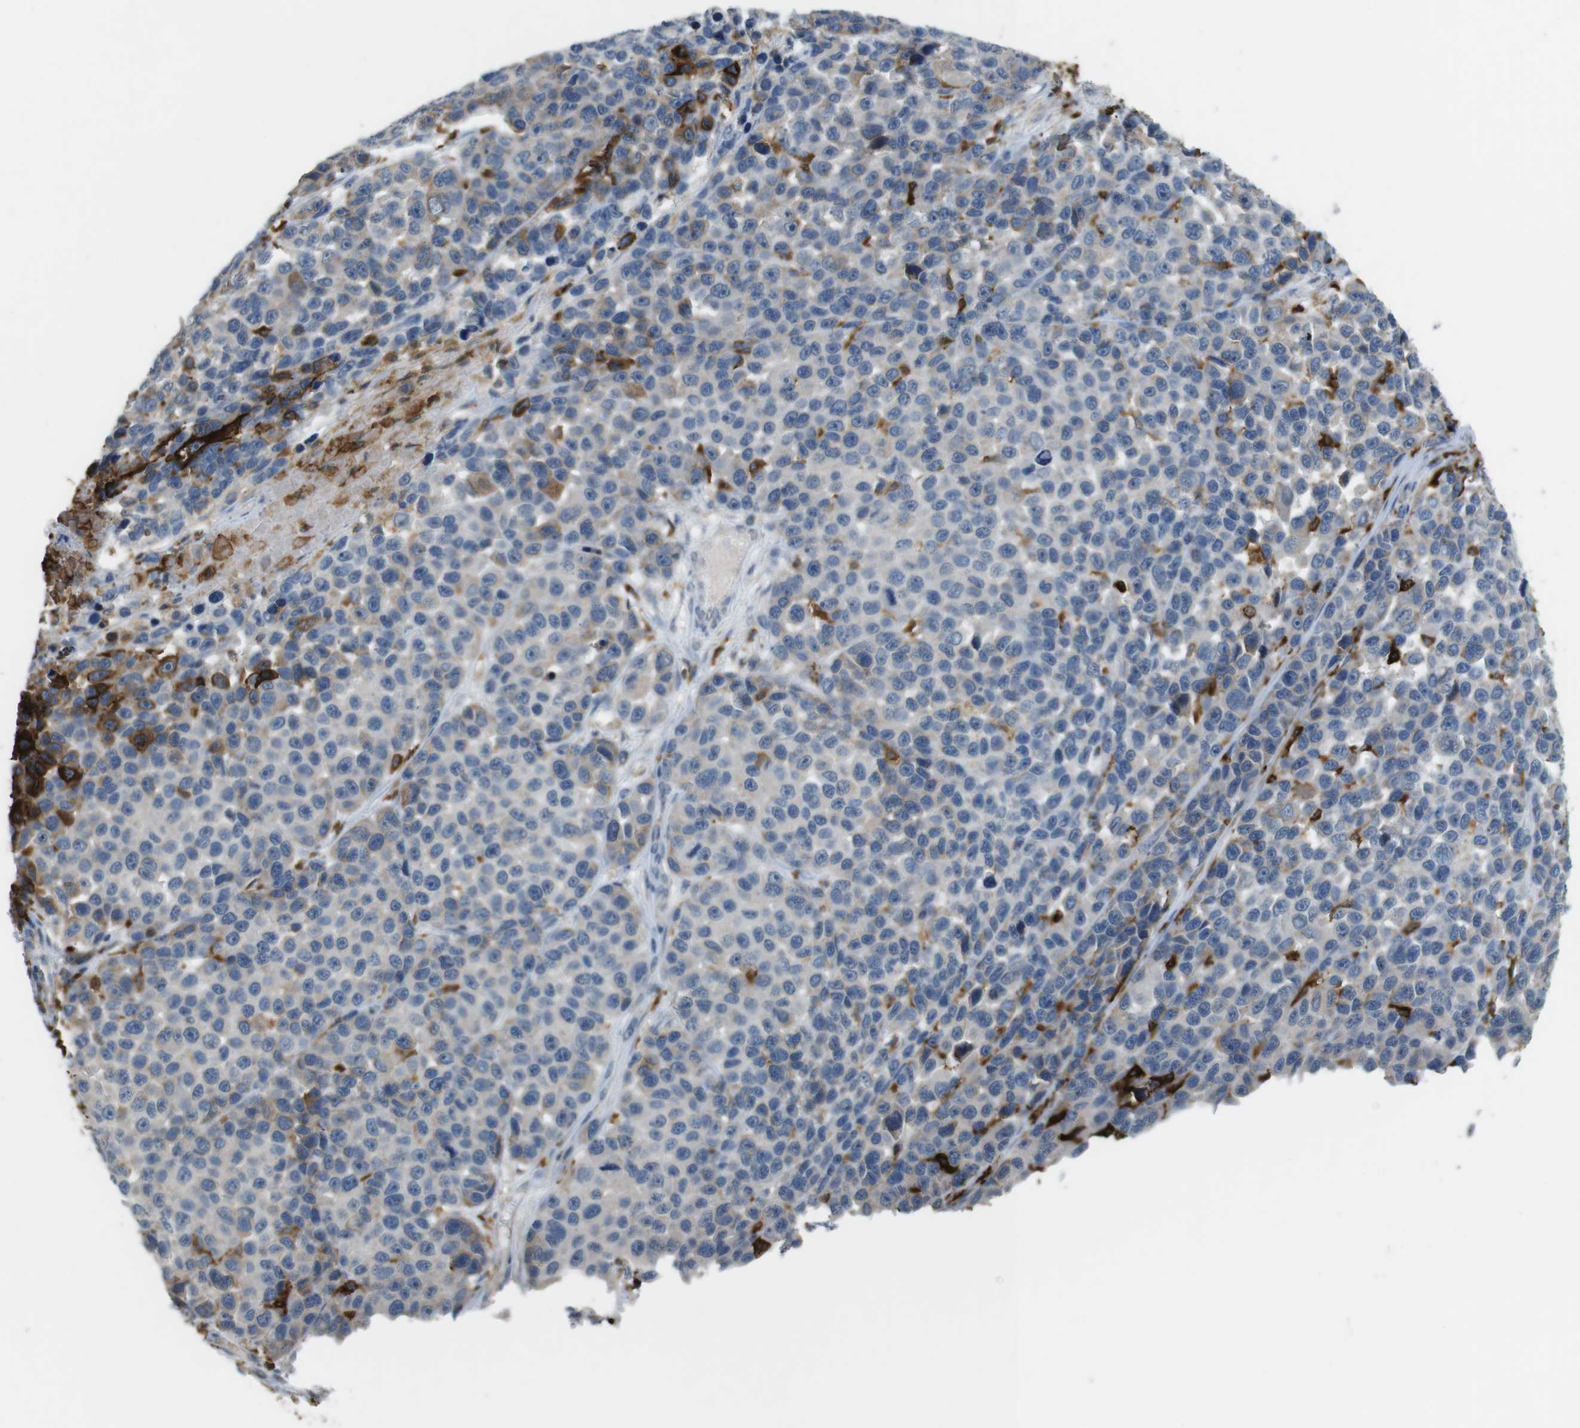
{"staining": {"intensity": "strong", "quantity": "25%-75%", "location": "cytoplasmic/membranous"}, "tissue": "melanoma", "cell_type": "Tumor cells", "image_type": "cancer", "snomed": [{"axis": "morphology", "description": "Malignant melanoma, NOS"}, {"axis": "topography", "description": "Skin"}], "caption": "Strong cytoplasmic/membranous positivity is seen in approximately 25%-75% of tumor cells in malignant melanoma.", "gene": "HLA-DRA", "patient": {"sex": "male", "age": 53}}